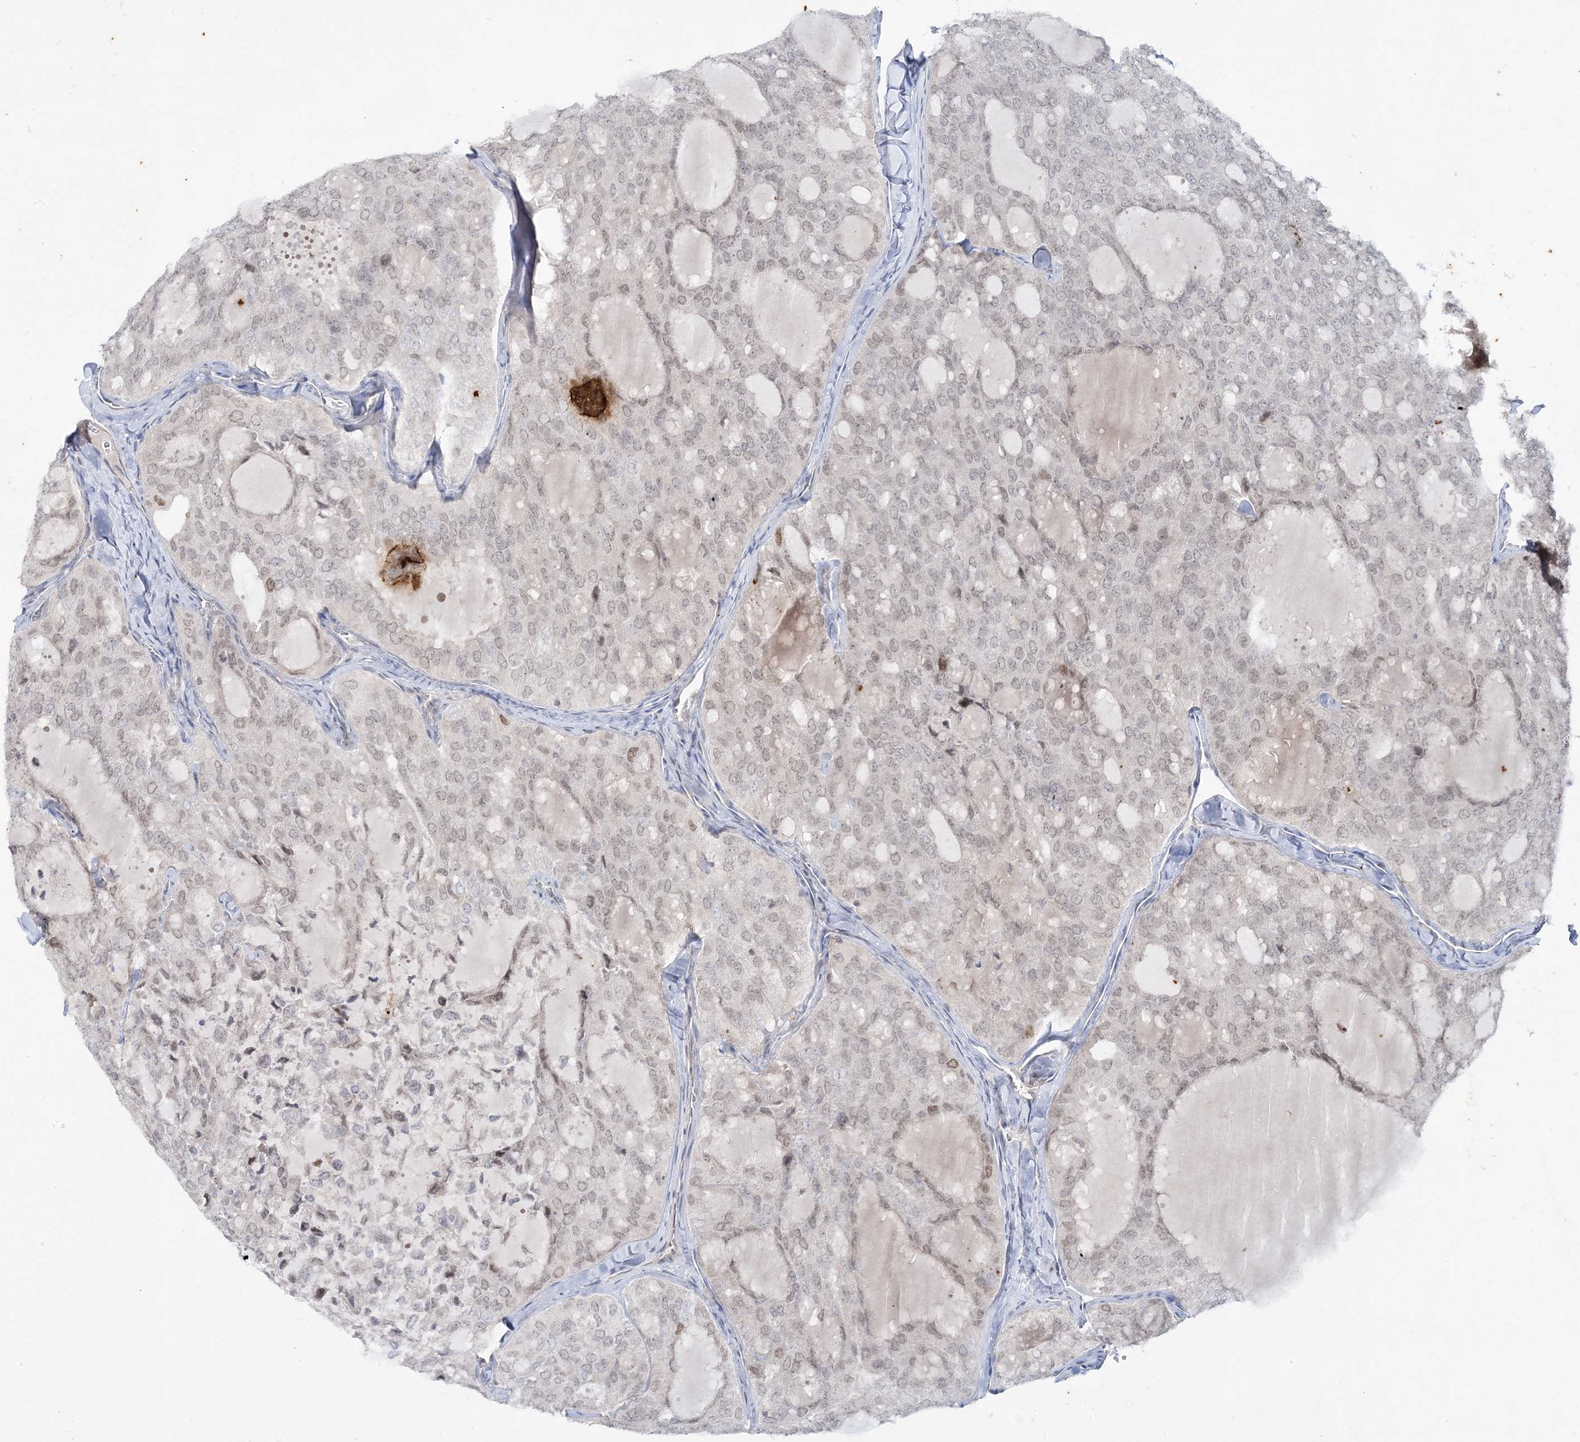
{"staining": {"intensity": "weak", "quantity": "25%-75%", "location": "nuclear"}, "tissue": "thyroid cancer", "cell_type": "Tumor cells", "image_type": "cancer", "snomed": [{"axis": "morphology", "description": "Follicular adenoma carcinoma, NOS"}, {"axis": "topography", "description": "Thyroid gland"}], "caption": "High-magnification brightfield microscopy of follicular adenoma carcinoma (thyroid) stained with DAB (brown) and counterstained with hematoxylin (blue). tumor cells exhibit weak nuclear staining is seen in approximately25%-75% of cells.", "gene": "LEXM", "patient": {"sex": "male", "age": 75}}